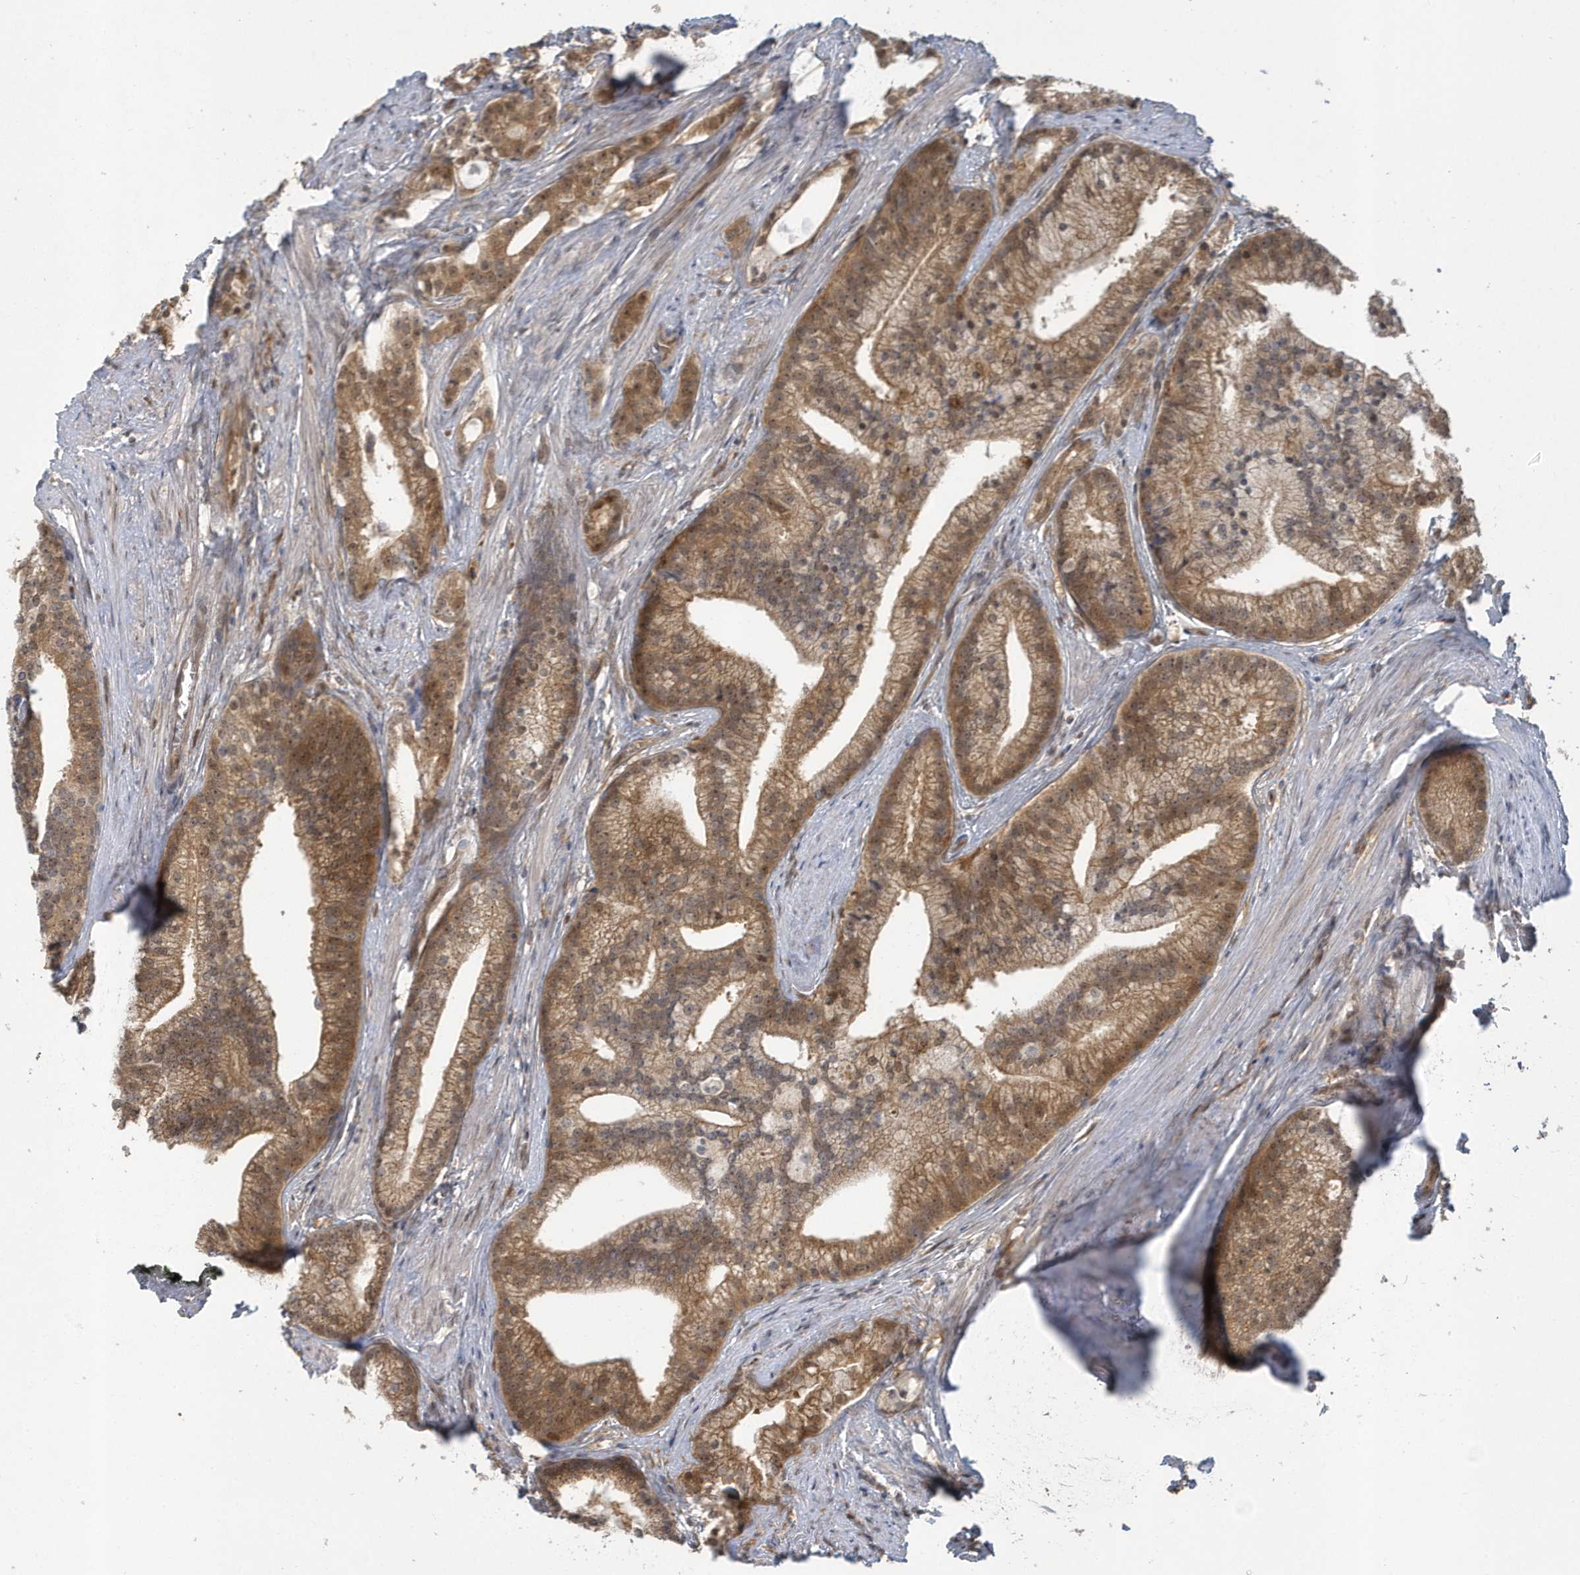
{"staining": {"intensity": "moderate", "quantity": ">75%", "location": "cytoplasmic/membranous"}, "tissue": "prostate cancer", "cell_type": "Tumor cells", "image_type": "cancer", "snomed": [{"axis": "morphology", "description": "Adenocarcinoma, Low grade"}, {"axis": "topography", "description": "Prostate"}], "caption": "Prostate adenocarcinoma (low-grade) was stained to show a protein in brown. There is medium levels of moderate cytoplasmic/membranous positivity in approximately >75% of tumor cells.", "gene": "ATG4A", "patient": {"sex": "male", "age": 71}}